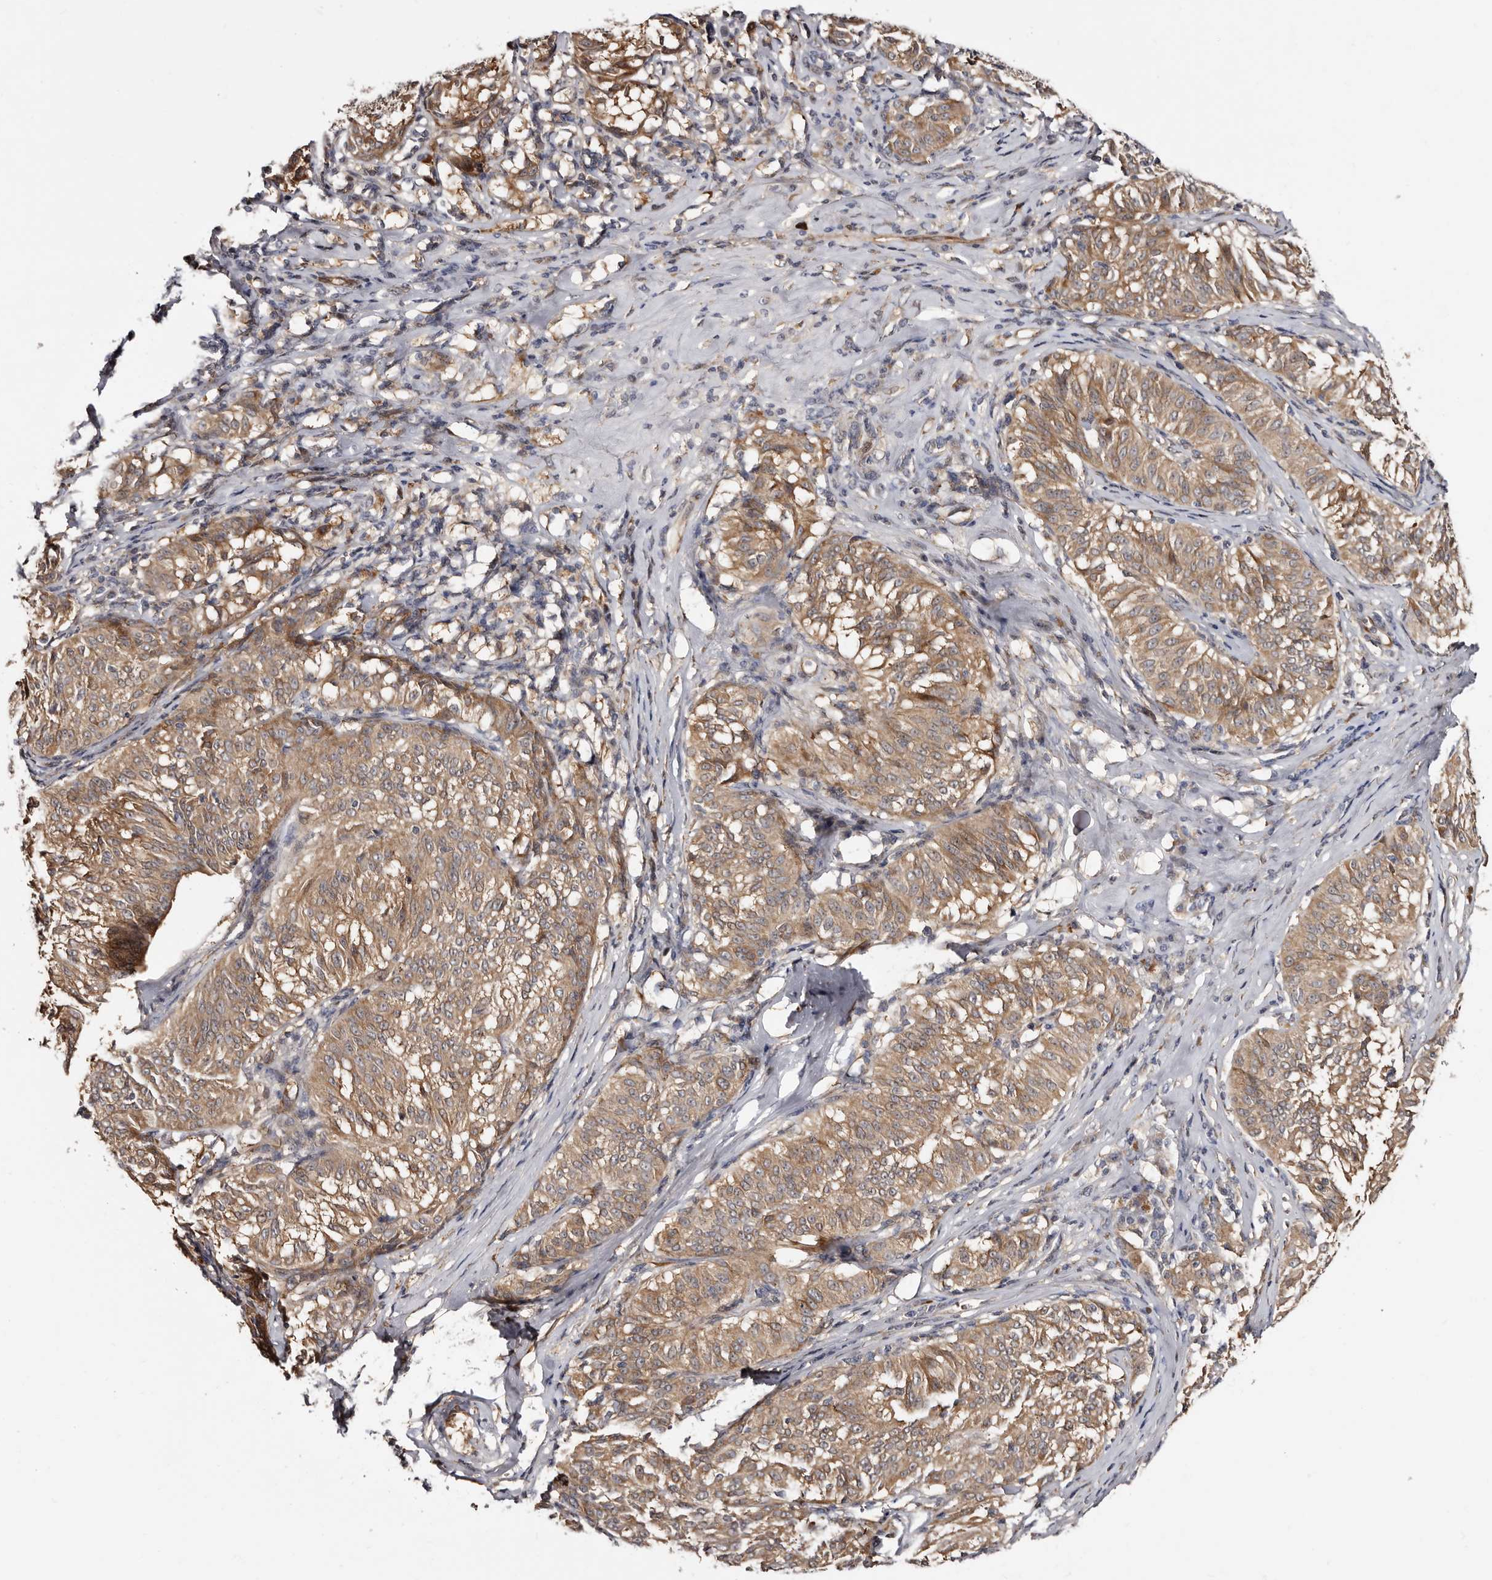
{"staining": {"intensity": "moderate", "quantity": ">75%", "location": "cytoplasmic/membranous"}, "tissue": "melanoma", "cell_type": "Tumor cells", "image_type": "cancer", "snomed": [{"axis": "morphology", "description": "Malignant melanoma, NOS"}, {"axis": "topography", "description": "Skin"}], "caption": "Human melanoma stained with a protein marker exhibits moderate staining in tumor cells.", "gene": "TBC1D22B", "patient": {"sex": "female", "age": 72}}